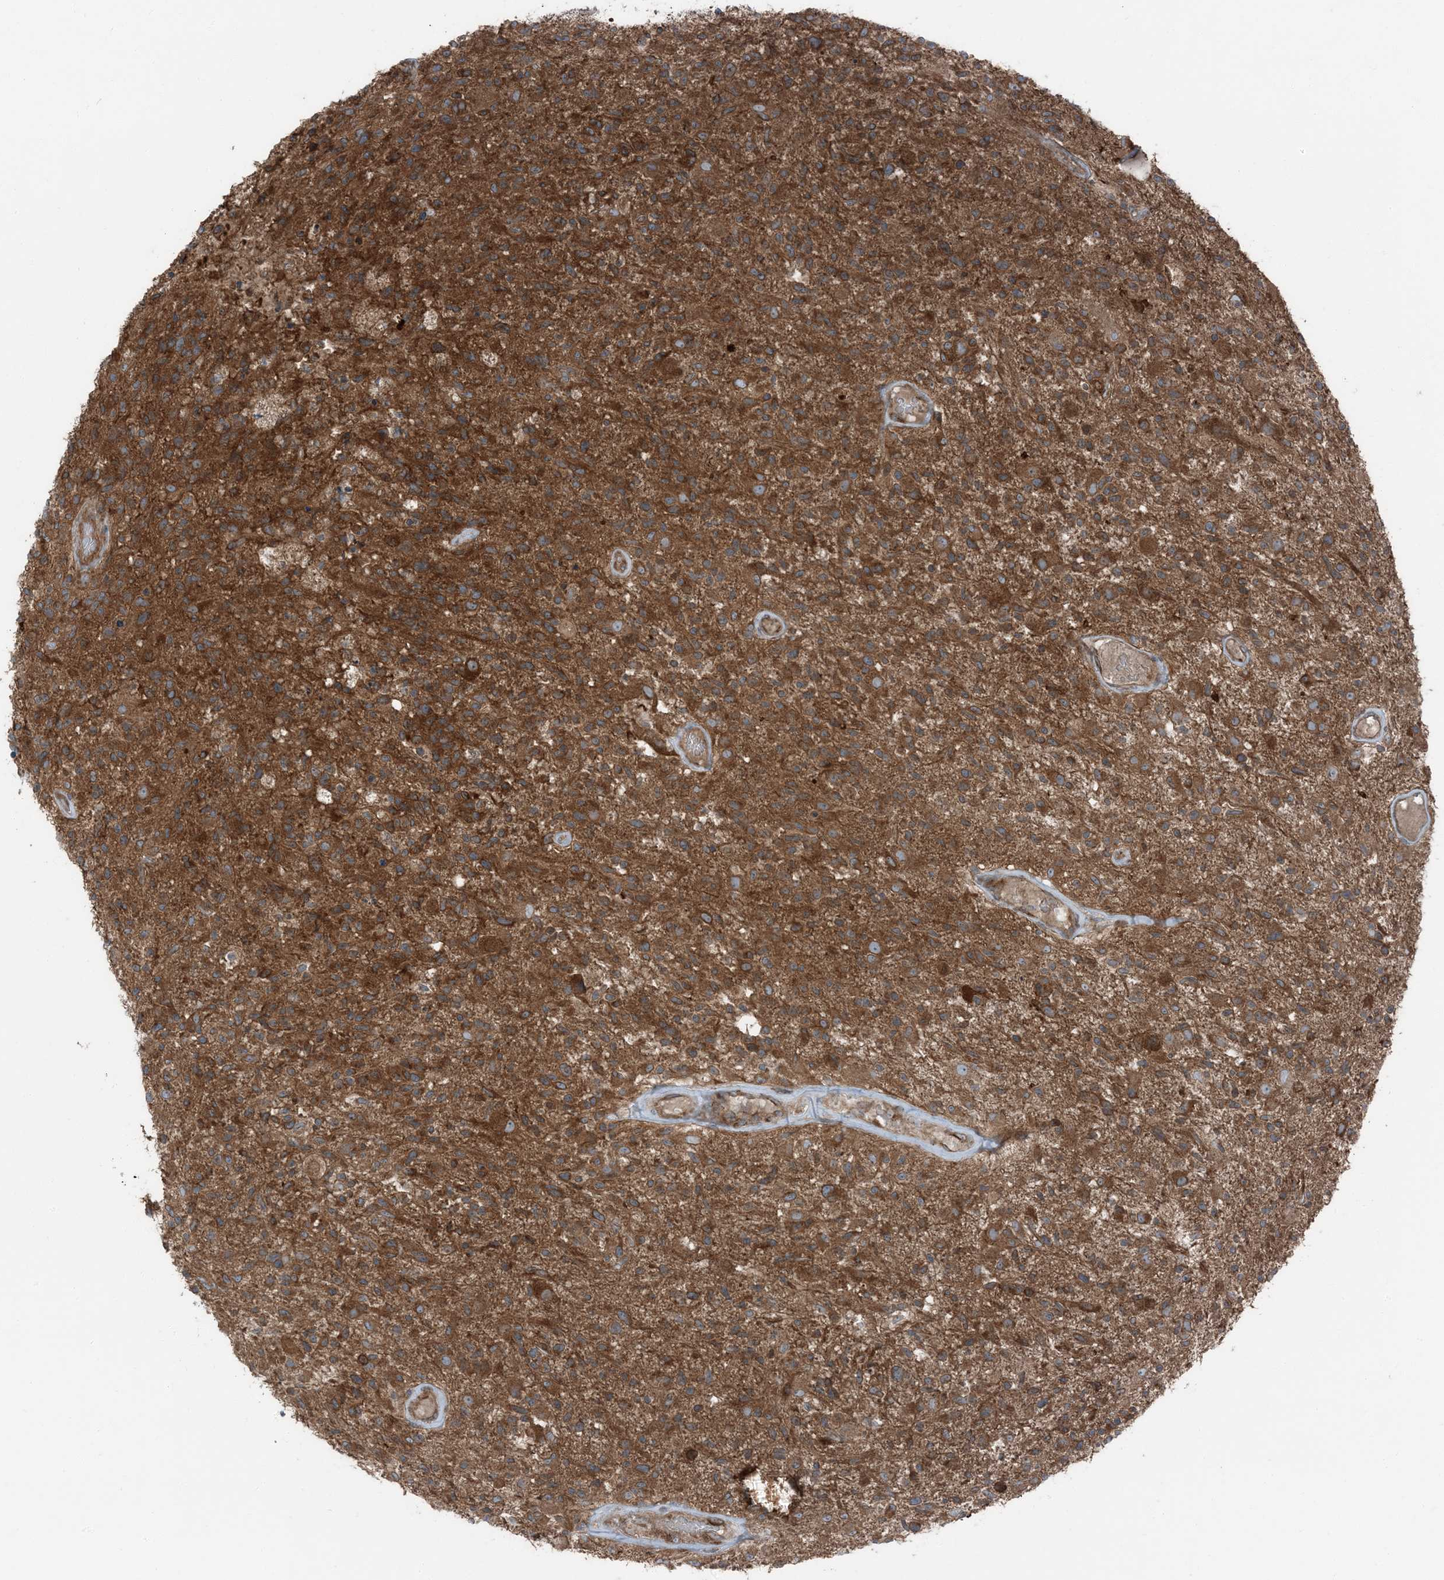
{"staining": {"intensity": "strong", "quantity": "25%-75%", "location": "cytoplasmic/membranous"}, "tissue": "glioma", "cell_type": "Tumor cells", "image_type": "cancer", "snomed": [{"axis": "morphology", "description": "Glioma, malignant, High grade"}, {"axis": "morphology", "description": "Glioblastoma, NOS"}, {"axis": "topography", "description": "Brain"}], "caption": "A high-resolution histopathology image shows immunohistochemistry (IHC) staining of glioma, which demonstrates strong cytoplasmic/membranous positivity in approximately 25%-75% of tumor cells.", "gene": "RAB3GAP1", "patient": {"sex": "male", "age": 60}}